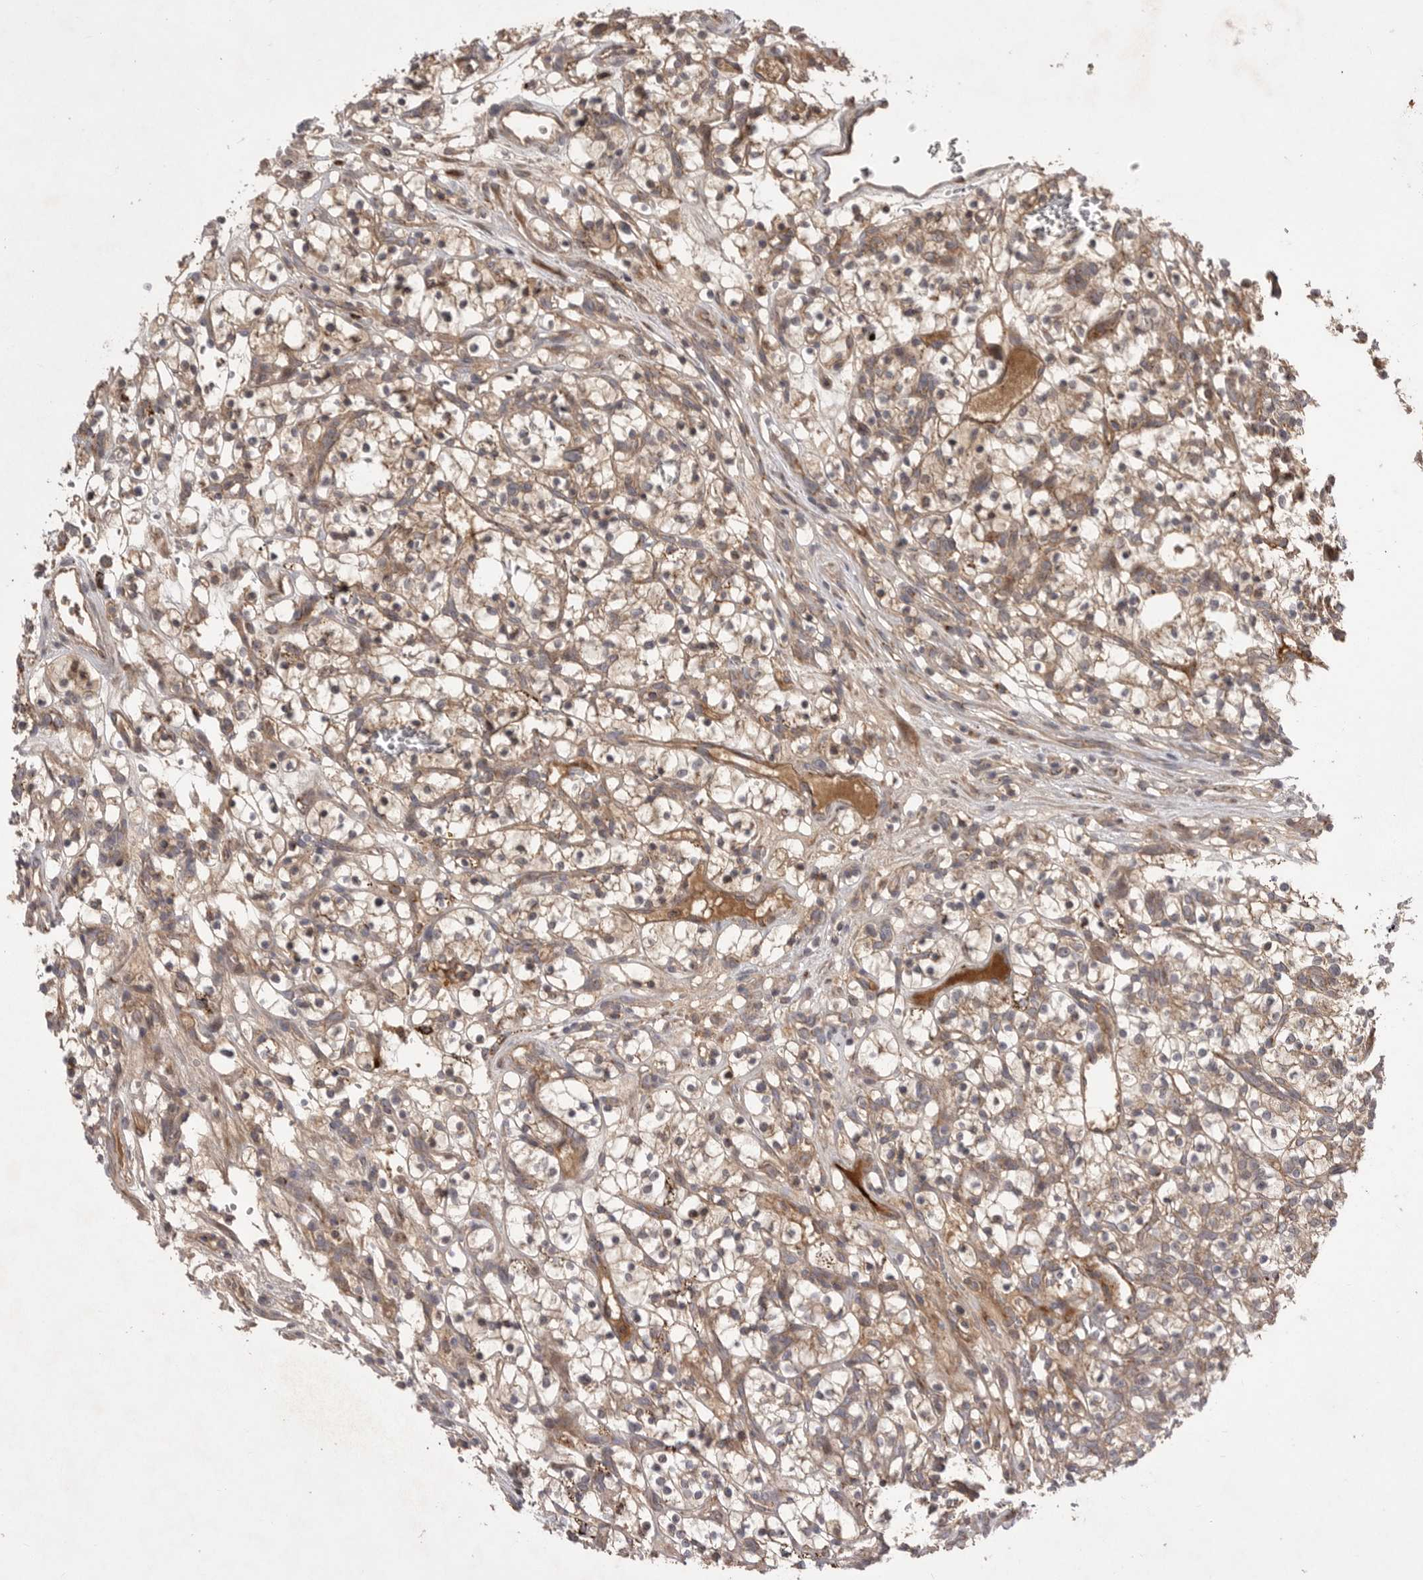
{"staining": {"intensity": "moderate", "quantity": ">75%", "location": "cytoplasmic/membranous"}, "tissue": "renal cancer", "cell_type": "Tumor cells", "image_type": "cancer", "snomed": [{"axis": "morphology", "description": "Adenocarcinoma, NOS"}, {"axis": "topography", "description": "Kidney"}], "caption": "Protein analysis of renal adenocarcinoma tissue displays moderate cytoplasmic/membranous staining in approximately >75% of tumor cells.", "gene": "KYAT3", "patient": {"sex": "female", "age": 57}}